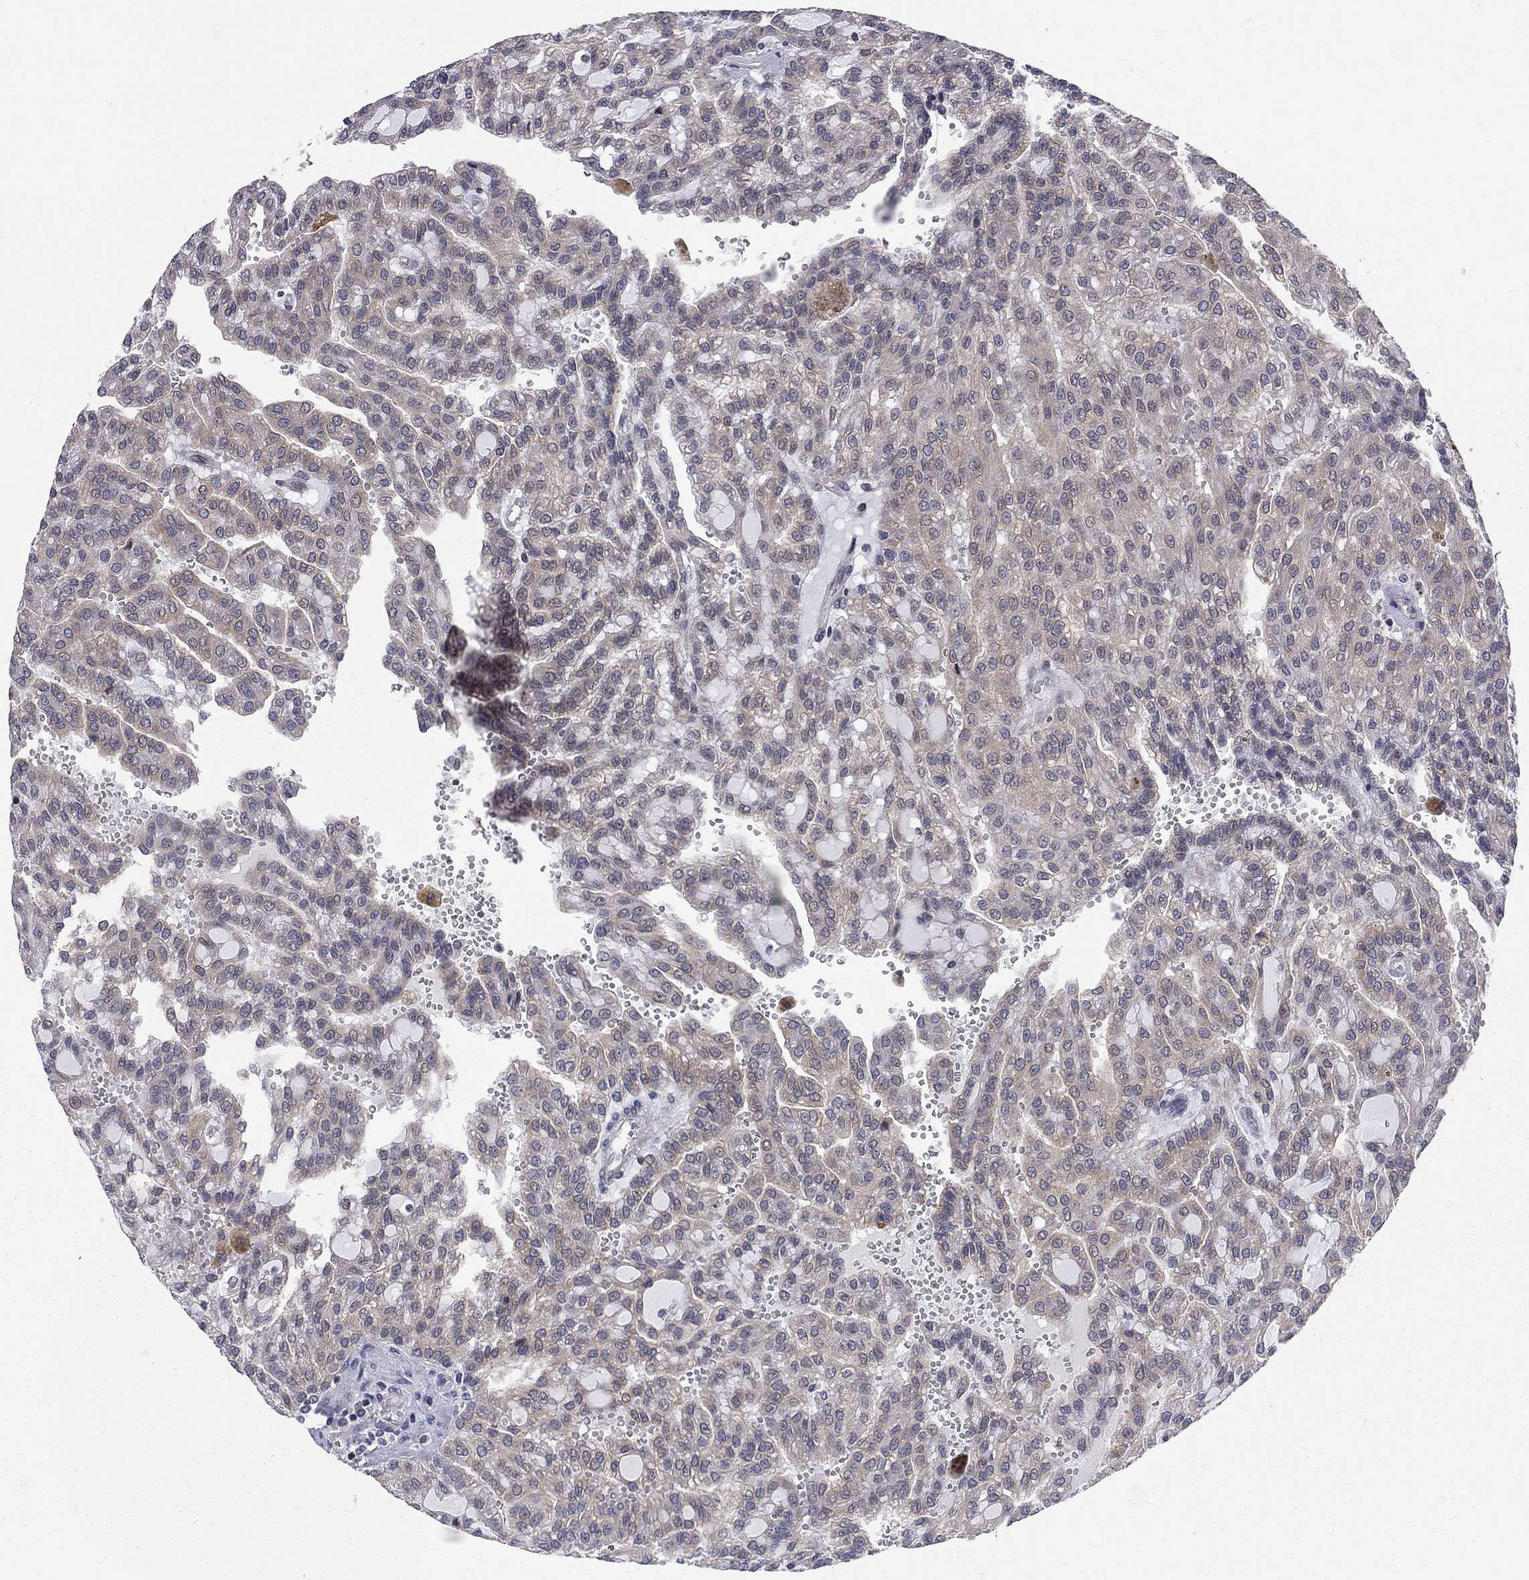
{"staining": {"intensity": "weak", "quantity": ">75%", "location": "cytoplasmic/membranous"}, "tissue": "renal cancer", "cell_type": "Tumor cells", "image_type": "cancer", "snomed": [{"axis": "morphology", "description": "Adenocarcinoma, NOS"}, {"axis": "topography", "description": "Kidney"}], "caption": "Human renal cancer (adenocarcinoma) stained with a protein marker displays weak staining in tumor cells.", "gene": "CNOT11", "patient": {"sex": "male", "age": 63}}